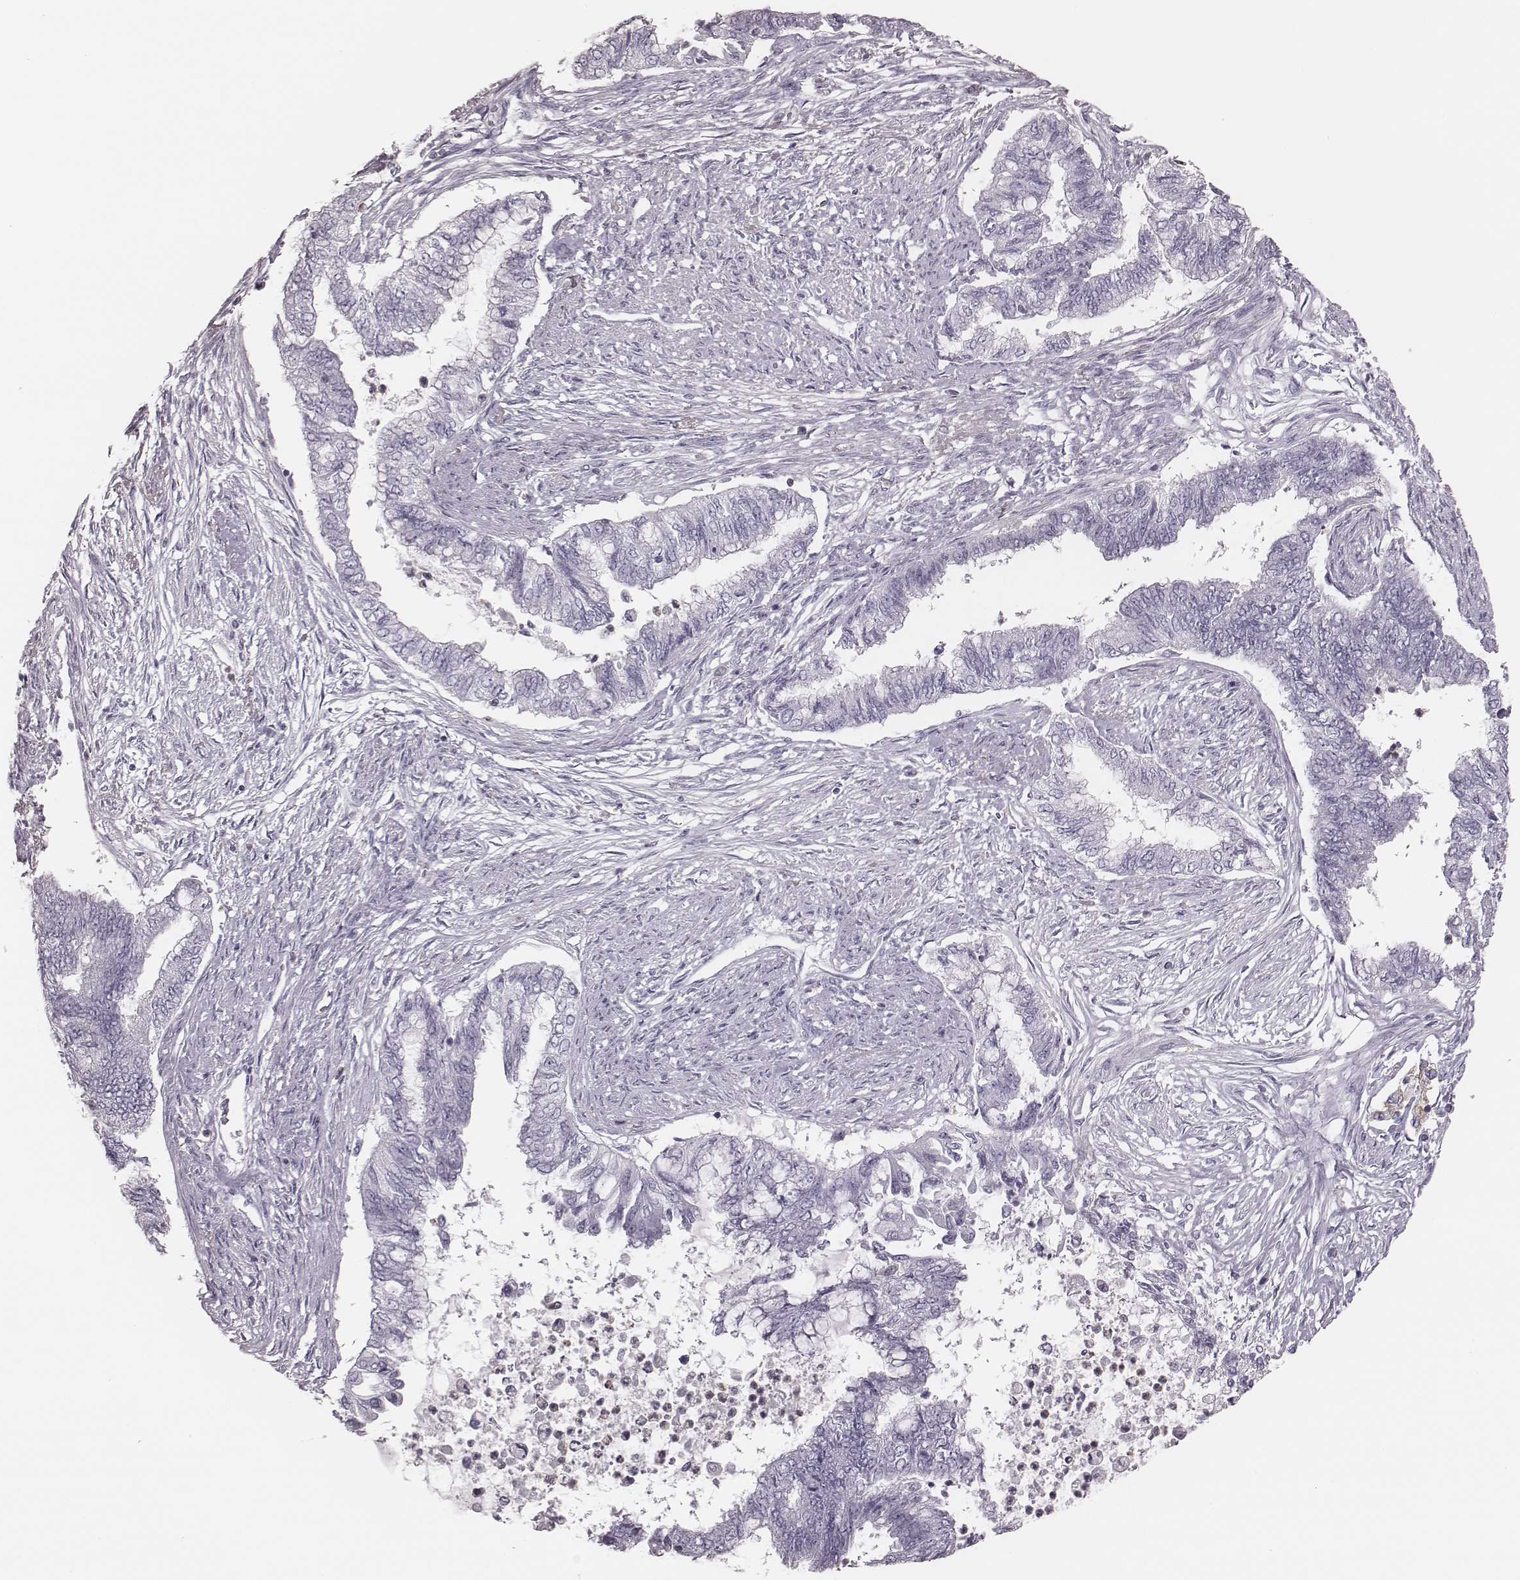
{"staining": {"intensity": "negative", "quantity": "none", "location": "none"}, "tissue": "endometrial cancer", "cell_type": "Tumor cells", "image_type": "cancer", "snomed": [{"axis": "morphology", "description": "Adenocarcinoma, NOS"}, {"axis": "topography", "description": "Endometrium"}], "caption": "High power microscopy histopathology image of an immunohistochemistry photomicrograph of adenocarcinoma (endometrial), revealing no significant staining in tumor cells.", "gene": "ZNF365", "patient": {"sex": "female", "age": 65}}